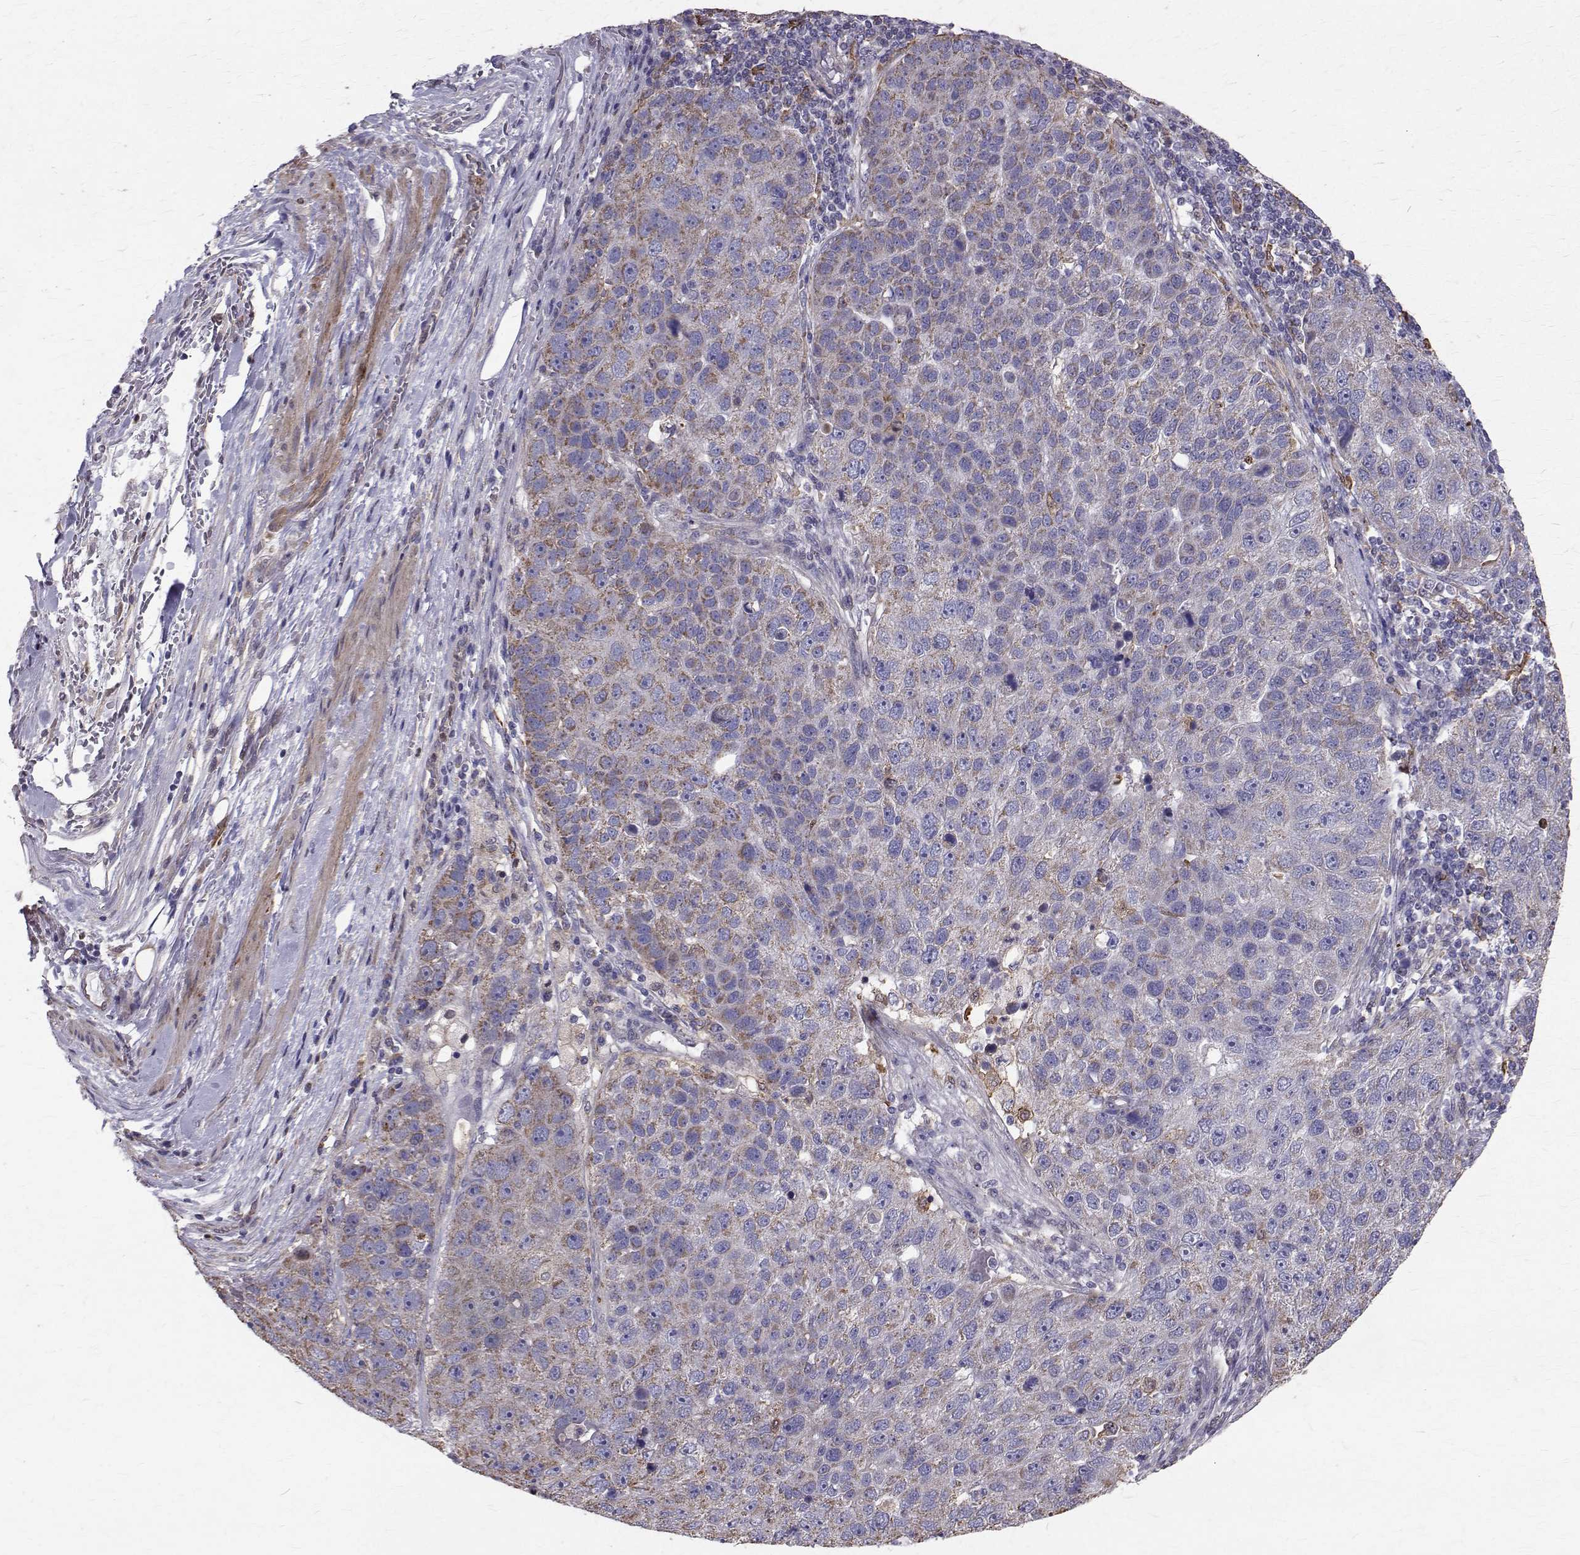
{"staining": {"intensity": "weak", "quantity": "25%-75%", "location": "cytoplasmic/membranous"}, "tissue": "pancreatic cancer", "cell_type": "Tumor cells", "image_type": "cancer", "snomed": [{"axis": "morphology", "description": "Adenocarcinoma, NOS"}, {"axis": "topography", "description": "Pancreas"}], "caption": "Pancreatic cancer (adenocarcinoma) stained with a brown dye reveals weak cytoplasmic/membranous positive staining in approximately 25%-75% of tumor cells.", "gene": "CCDC89", "patient": {"sex": "female", "age": 61}}